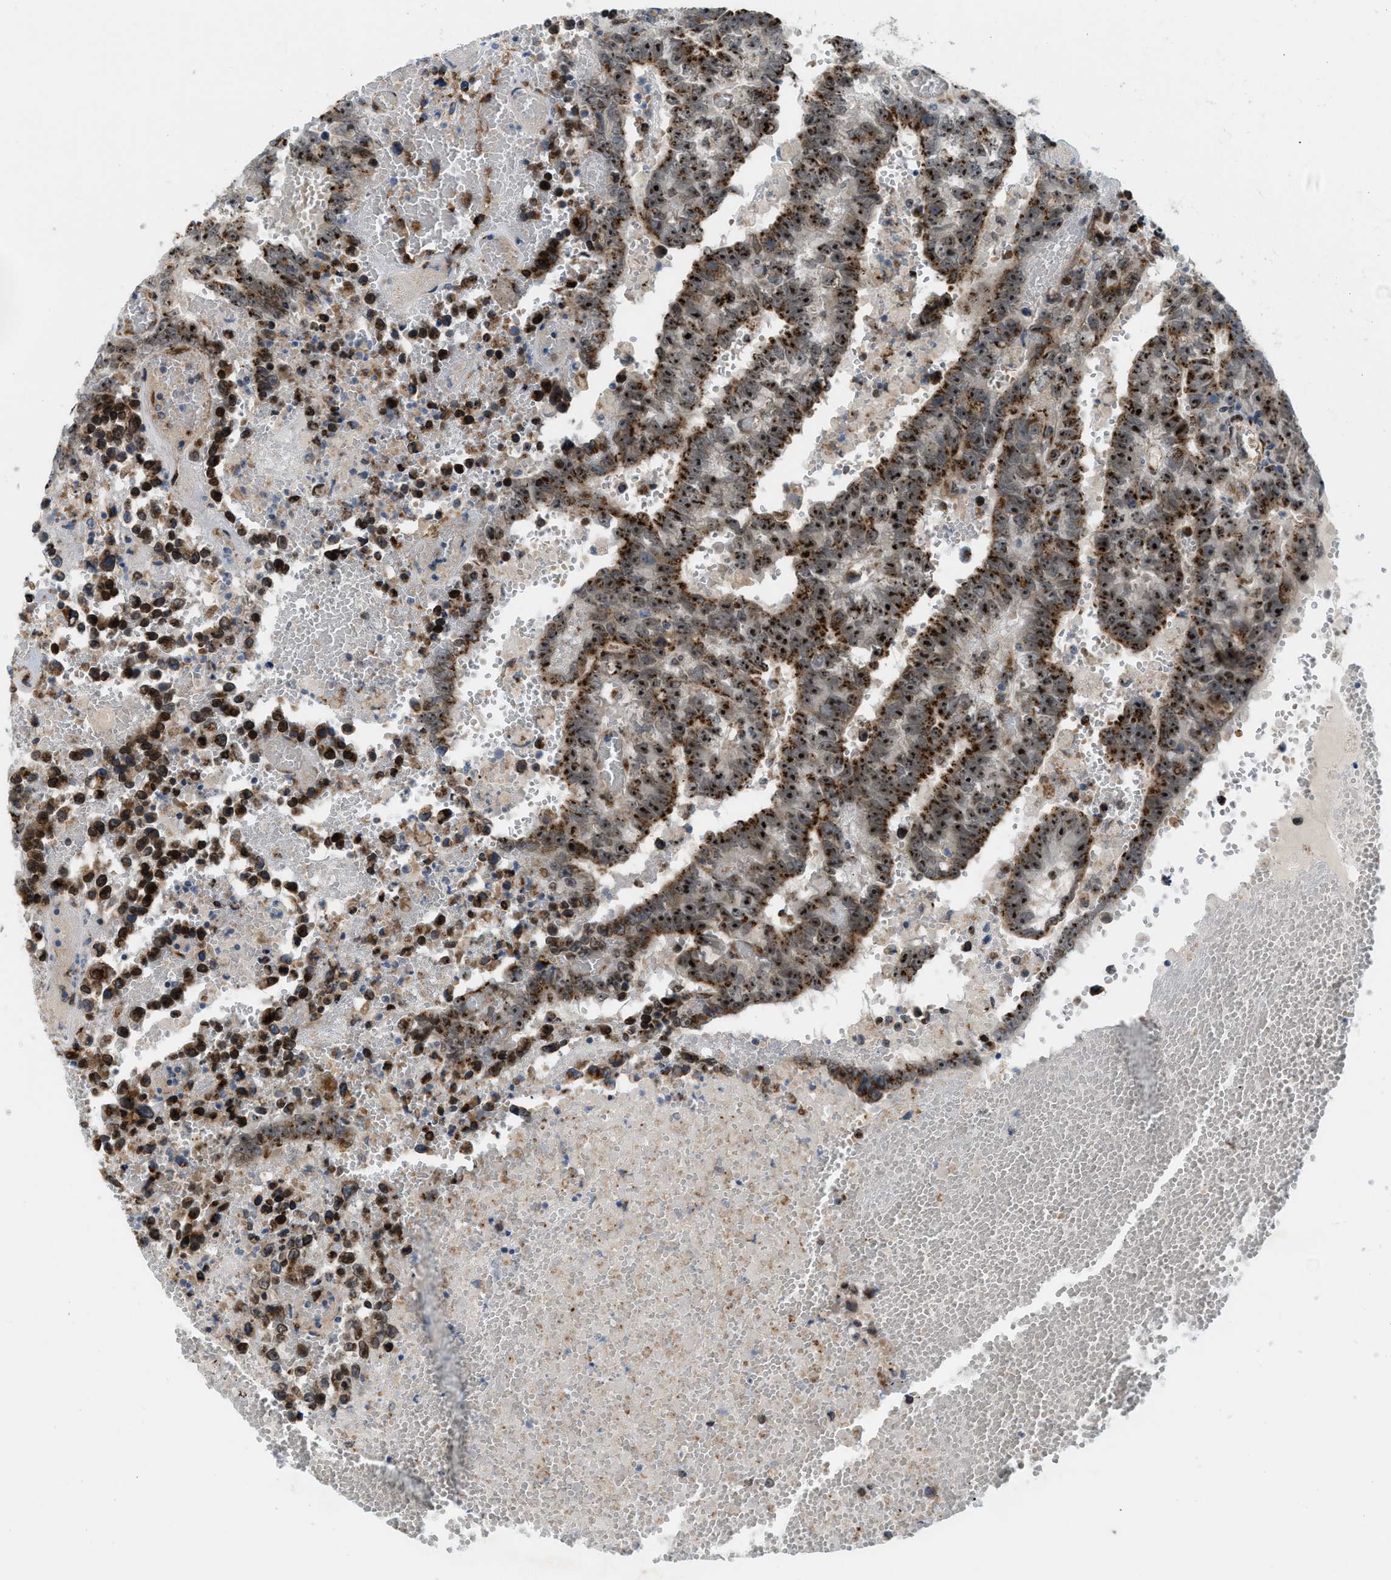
{"staining": {"intensity": "moderate", "quantity": ">75%", "location": "cytoplasmic/membranous,nuclear"}, "tissue": "testis cancer", "cell_type": "Tumor cells", "image_type": "cancer", "snomed": [{"axis": "morphology", "description": "Carcinoma, Embryonal, NOS"}, {"axis": "topography", "description": "Testis"}], "caption": "Testis cancer stained with a brown dye displays moderate cytoplasmic/membranous and nuclear positive staining in about >75% of tumor cells.", "gene": "SLC38A10", "patient": {"sex": "male", "age": 25}}